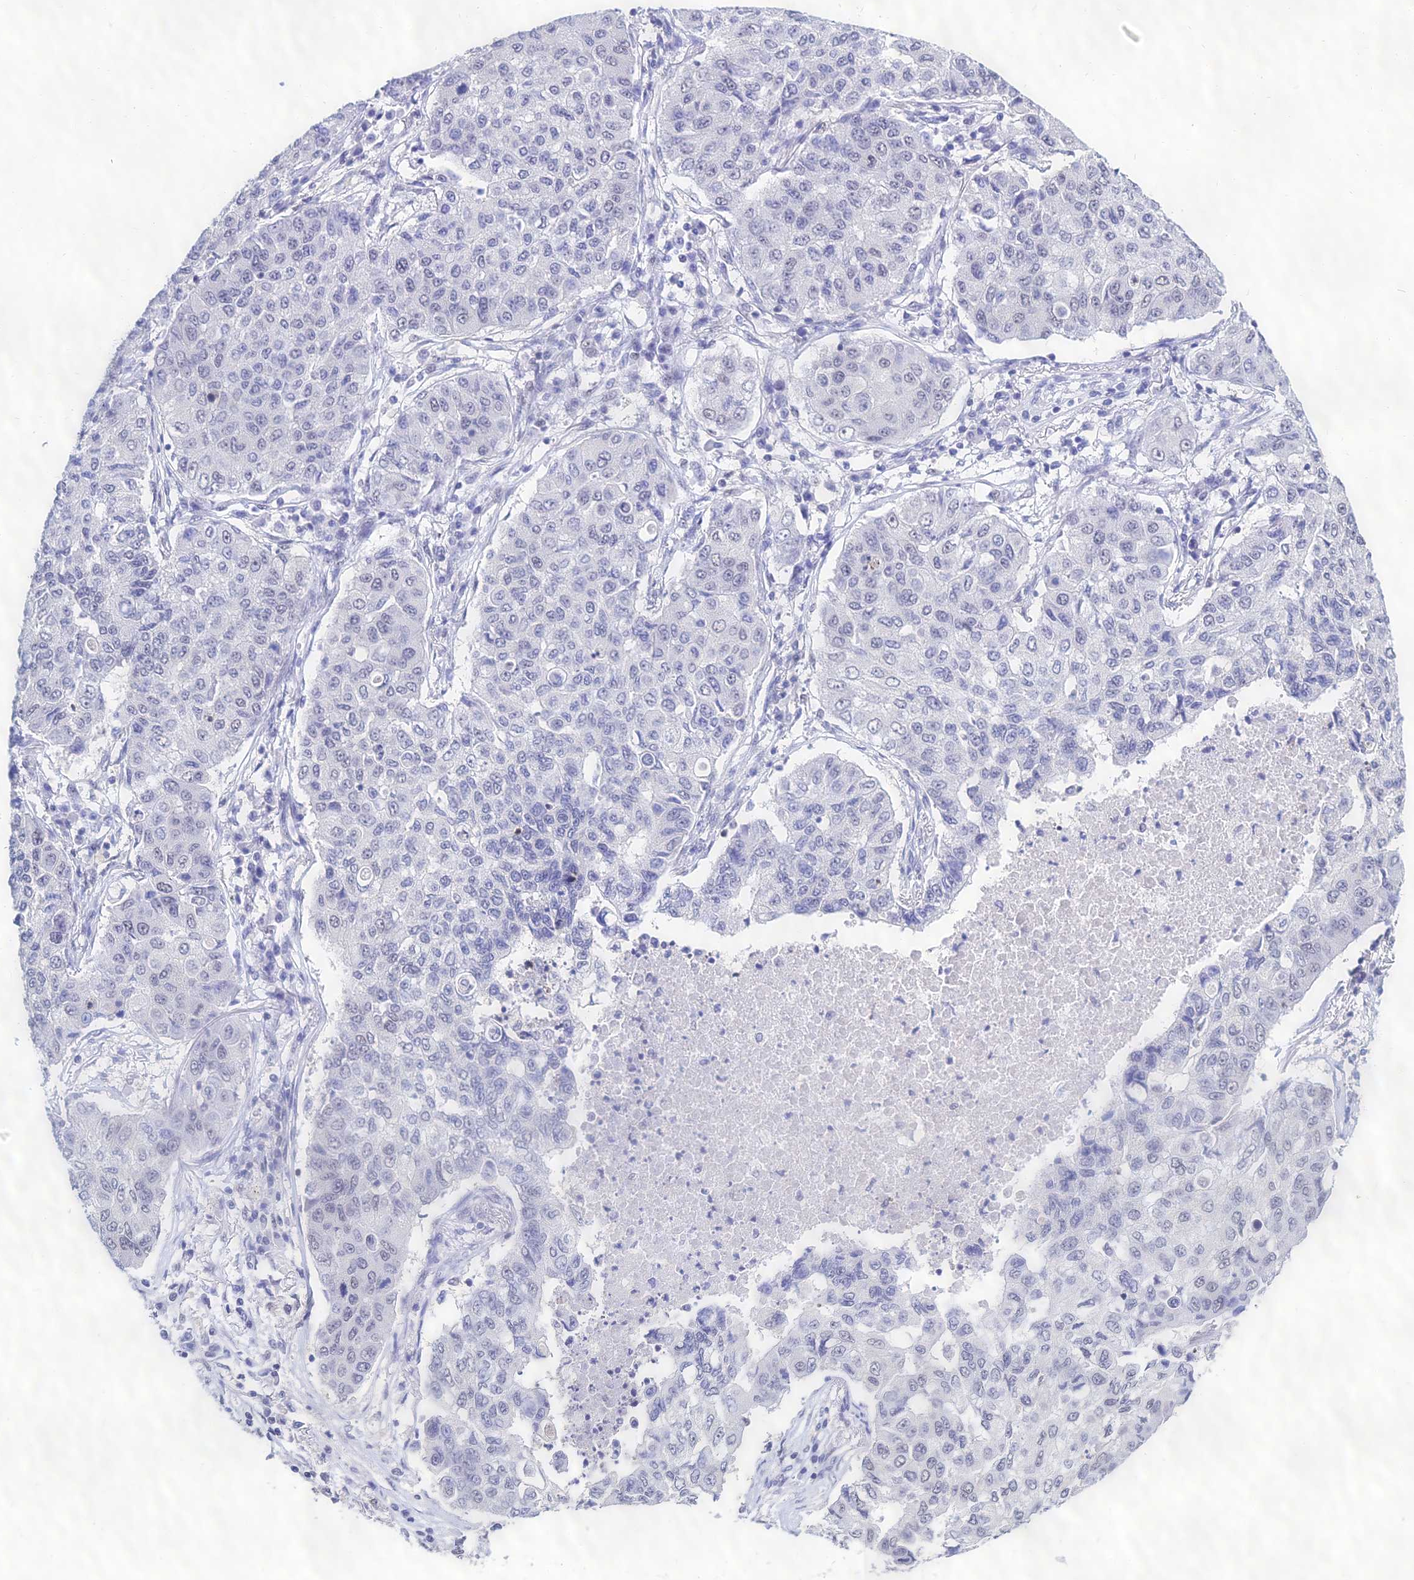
{"staining": {"intensity": "negative", "quantity": "none", "location": "none"}, "tissue": "lung cancer", "cell_type": "Tumor cells", "image_type": "cancer", "snomed": [{"axis": "morphology", "description": "Squamous cell carcinoma, NOS"}, {"axis": "topography", "description": "Lung"}], "caption": "An image of squamous cell carcinoma (lung) stained for a protein reveals no brown staining in tumor cells.", "gene": "PPP4R2", "patient": {"sex": "male", "age": 74}}